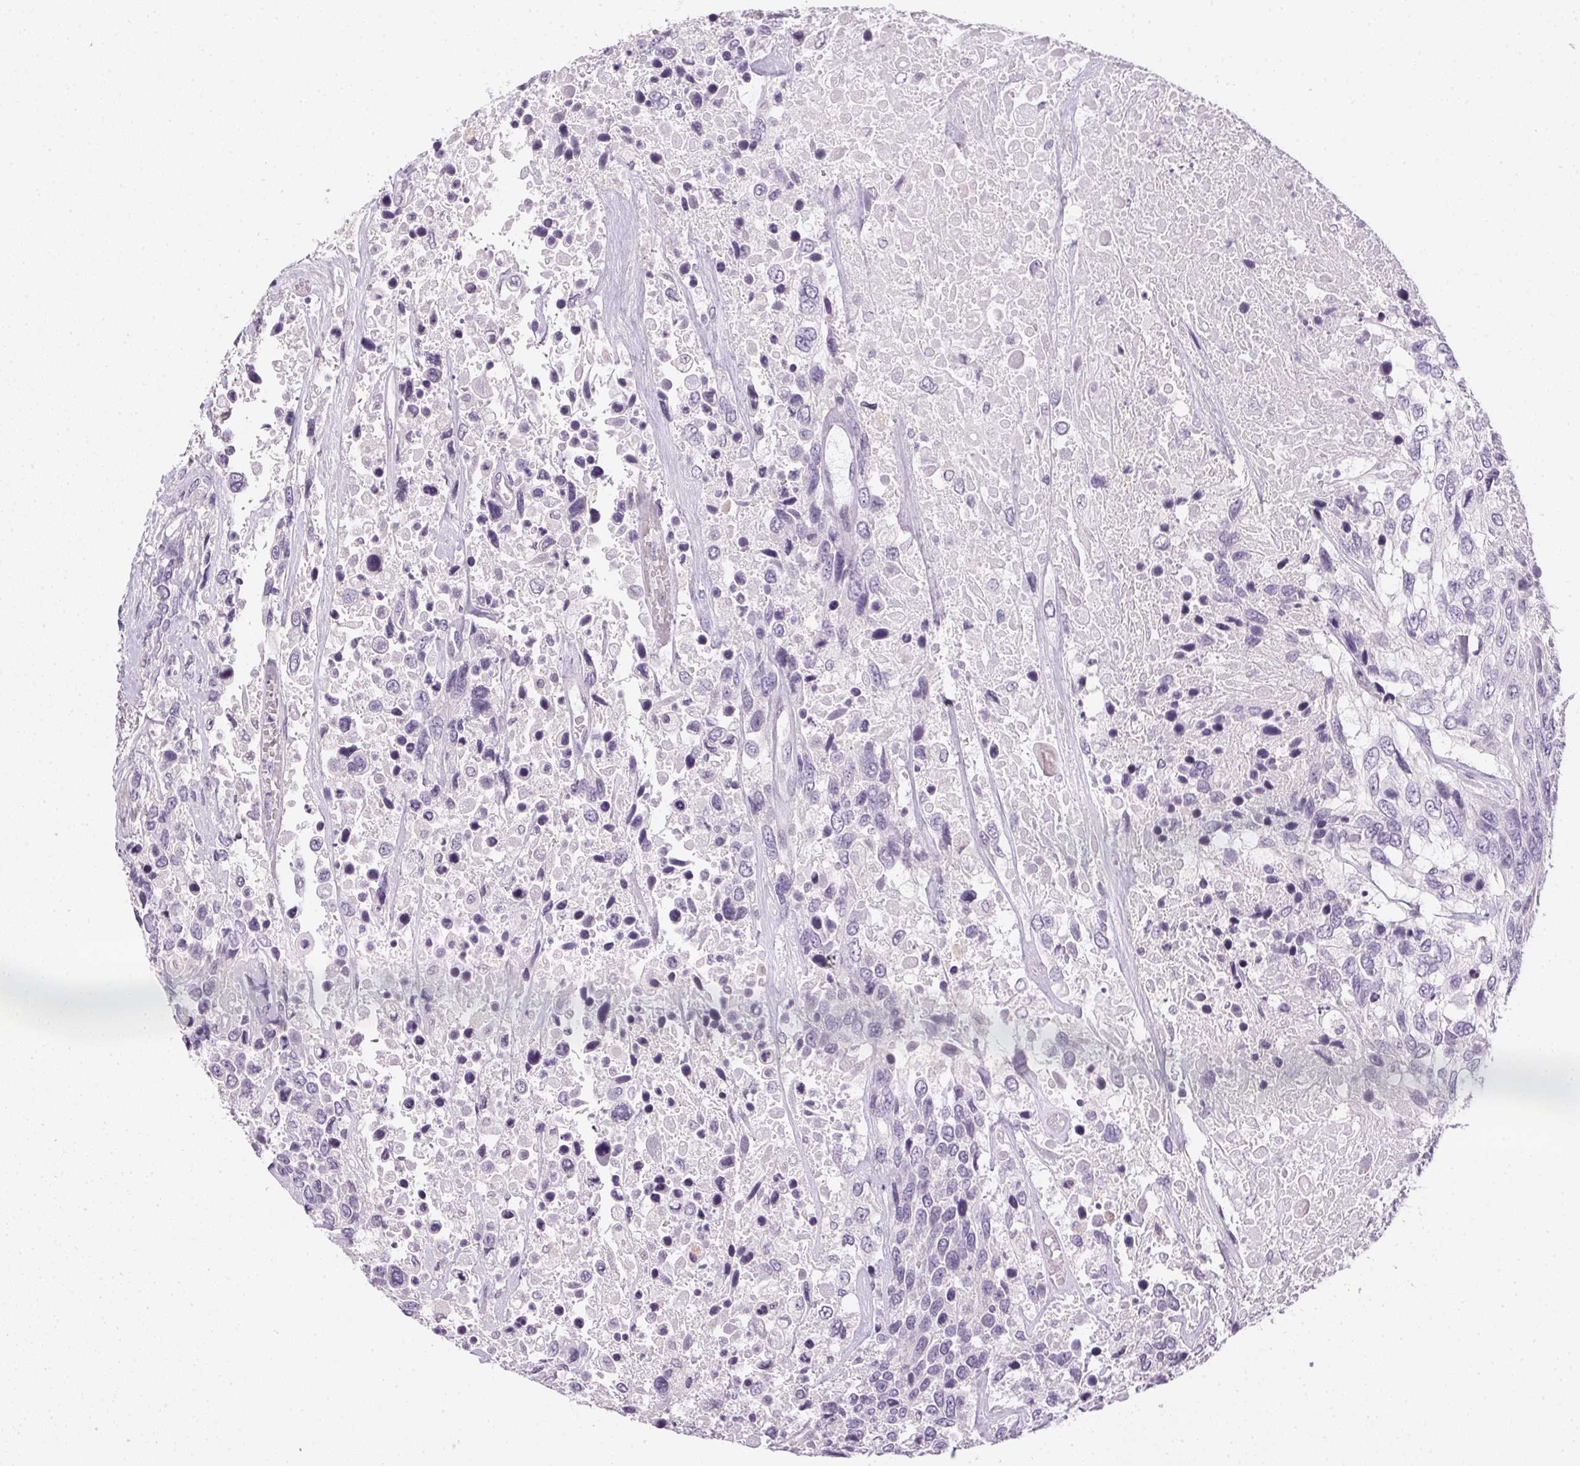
{"staining": {"intensity": "negative", "quantity": "none", "location": "none"}, "tissue": "urothelial cancer", "cell_type": "Tumor cells", "image_type": "cancer", "snomed": [{"axis": "morphology", "description": "Urothelial carcinoma, High grade"}, {"axis": "topography", "description": "Urinary bladder"}], "caption": "Immunohistochemical staining of human urothelial cancer reveals no significant expression in tumor cells.", "gene": "GSDMC", "patient": {"sex": "female", "age": 70}}